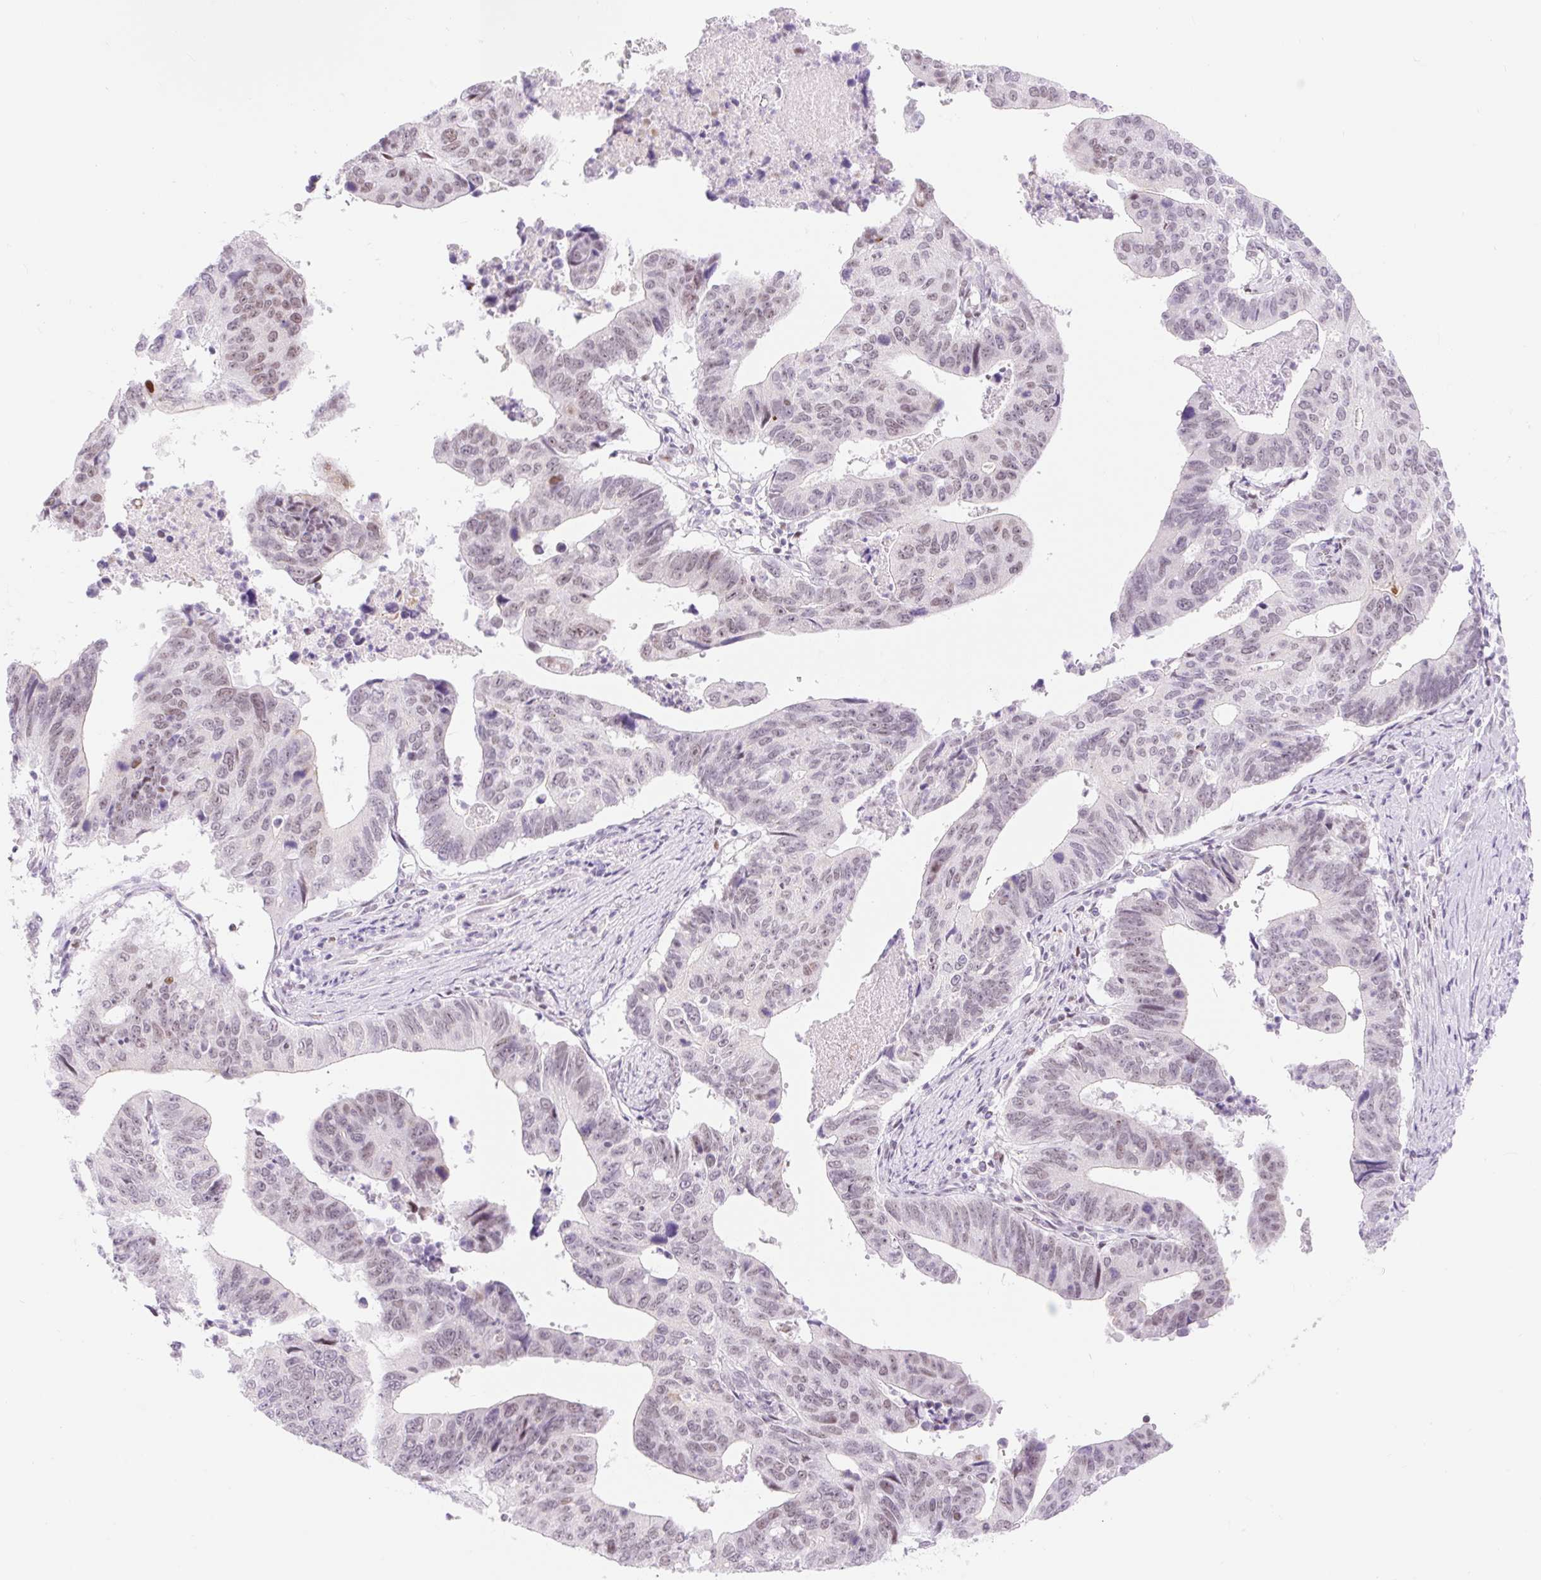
{"staining": {"intensity": "weak", "quantity": "<25%", "location": "nuclear"}, "tissue": "stomach cancer", "cell_type": "Tumor cells", "image_type": "cancer", "snomed": [{"axis": "morphology", "description": "Adenocarcinoma, NOS"}, {"axis": "topography", "description": "Stomach"}], "caption": "Human stomach cancer (adenocarcinoma) stained for a protein using immunohistochemistry (IHC) reveals no expression in tumor cells.", "gene": "H2BW1", "patient": {"sex": "male", "age": 59}}